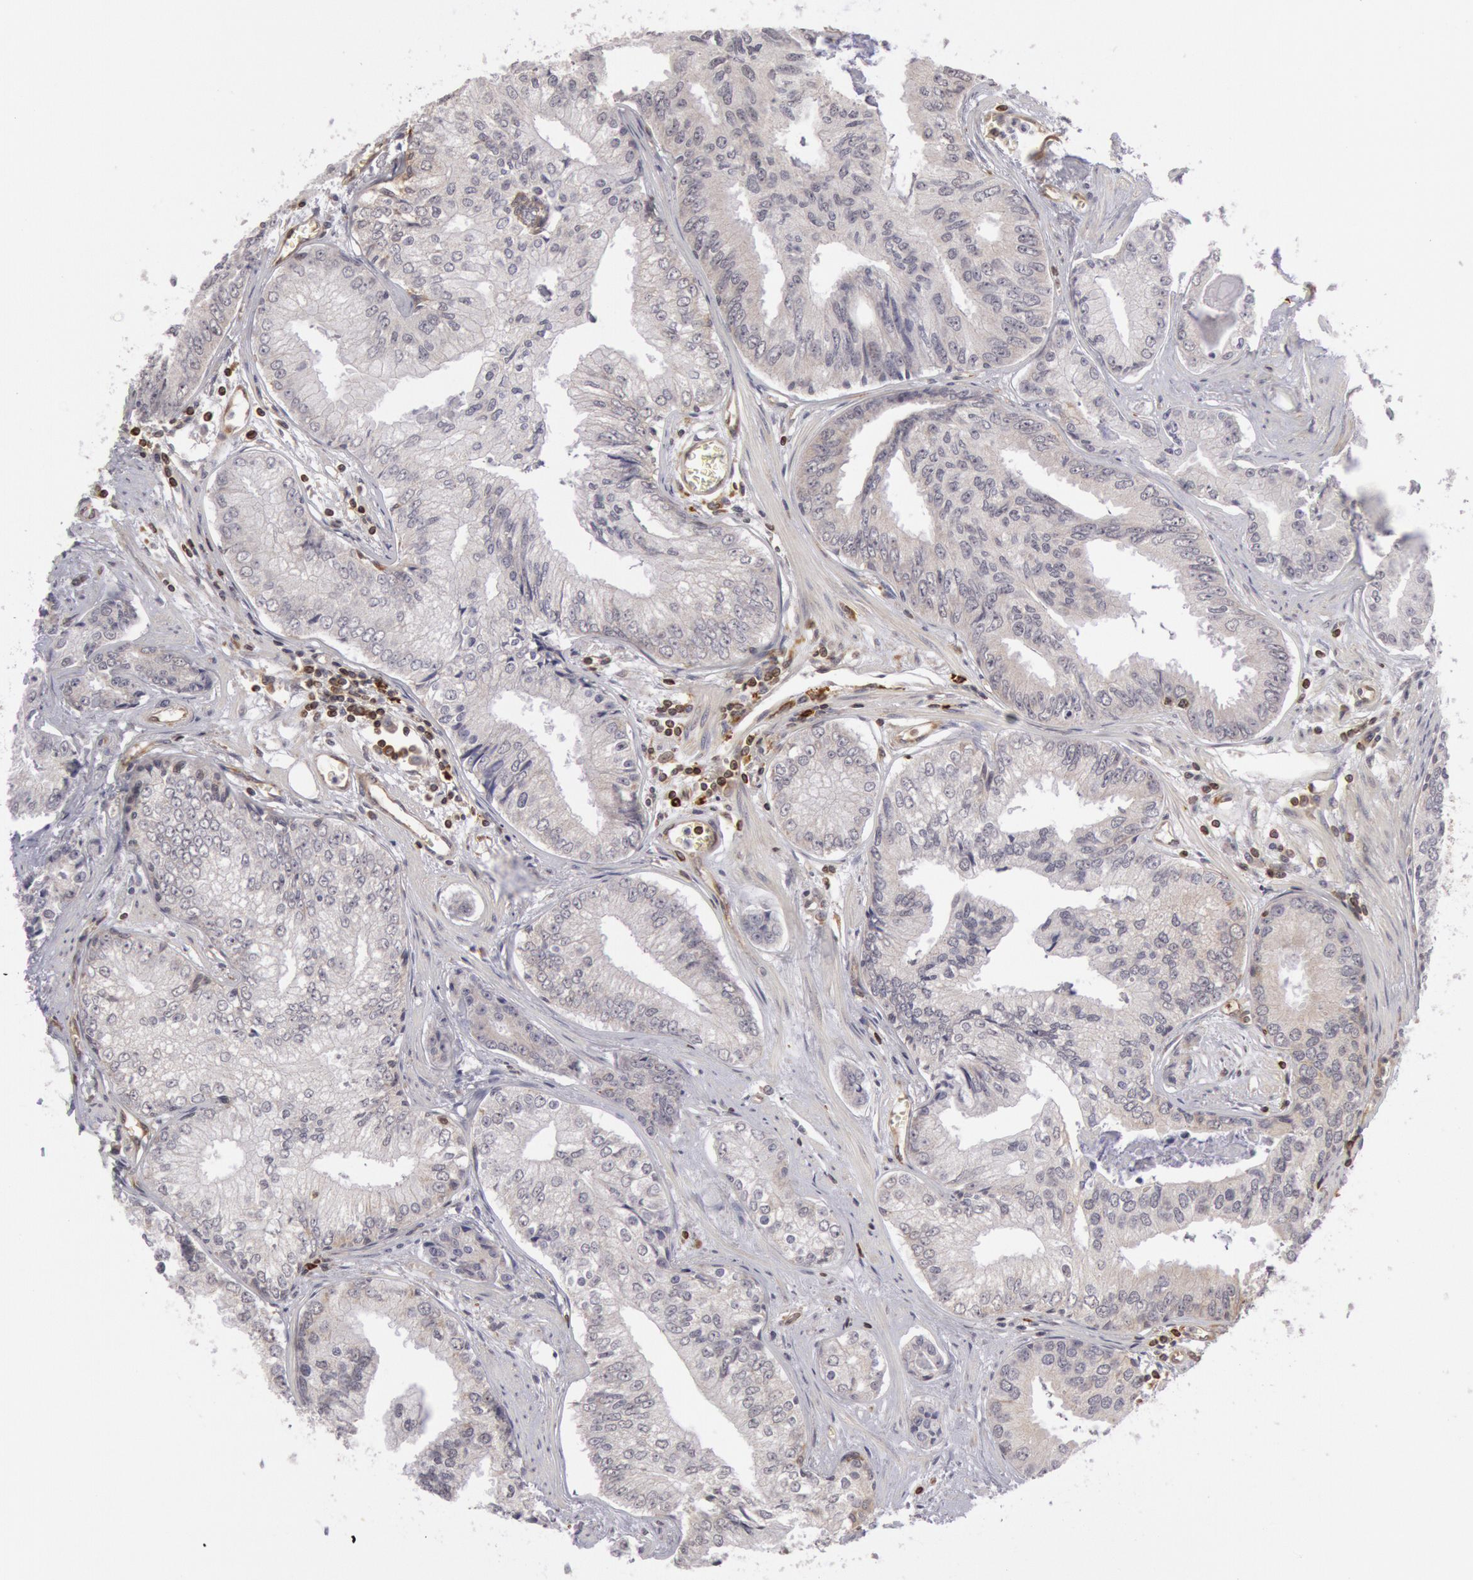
{"staining": {"intensity": "negative", "quantity": "none", "location": "none"}, "tissue": "prostate cancer", "cell_type": "Tumor cells", "image_type": "cancer", "snomed": [{"axis": "morphology", "description": "Adenocarcinoma, High grade"}, {"axis": "topography", "description": "Prostate"}], "caption": "An immunohistochemistry image of prostate cancer is shown. There is no staining in tumor cells of prostate cancer.", "gene": "TAP2", "patient": {"sex": "male", "age": 56}}